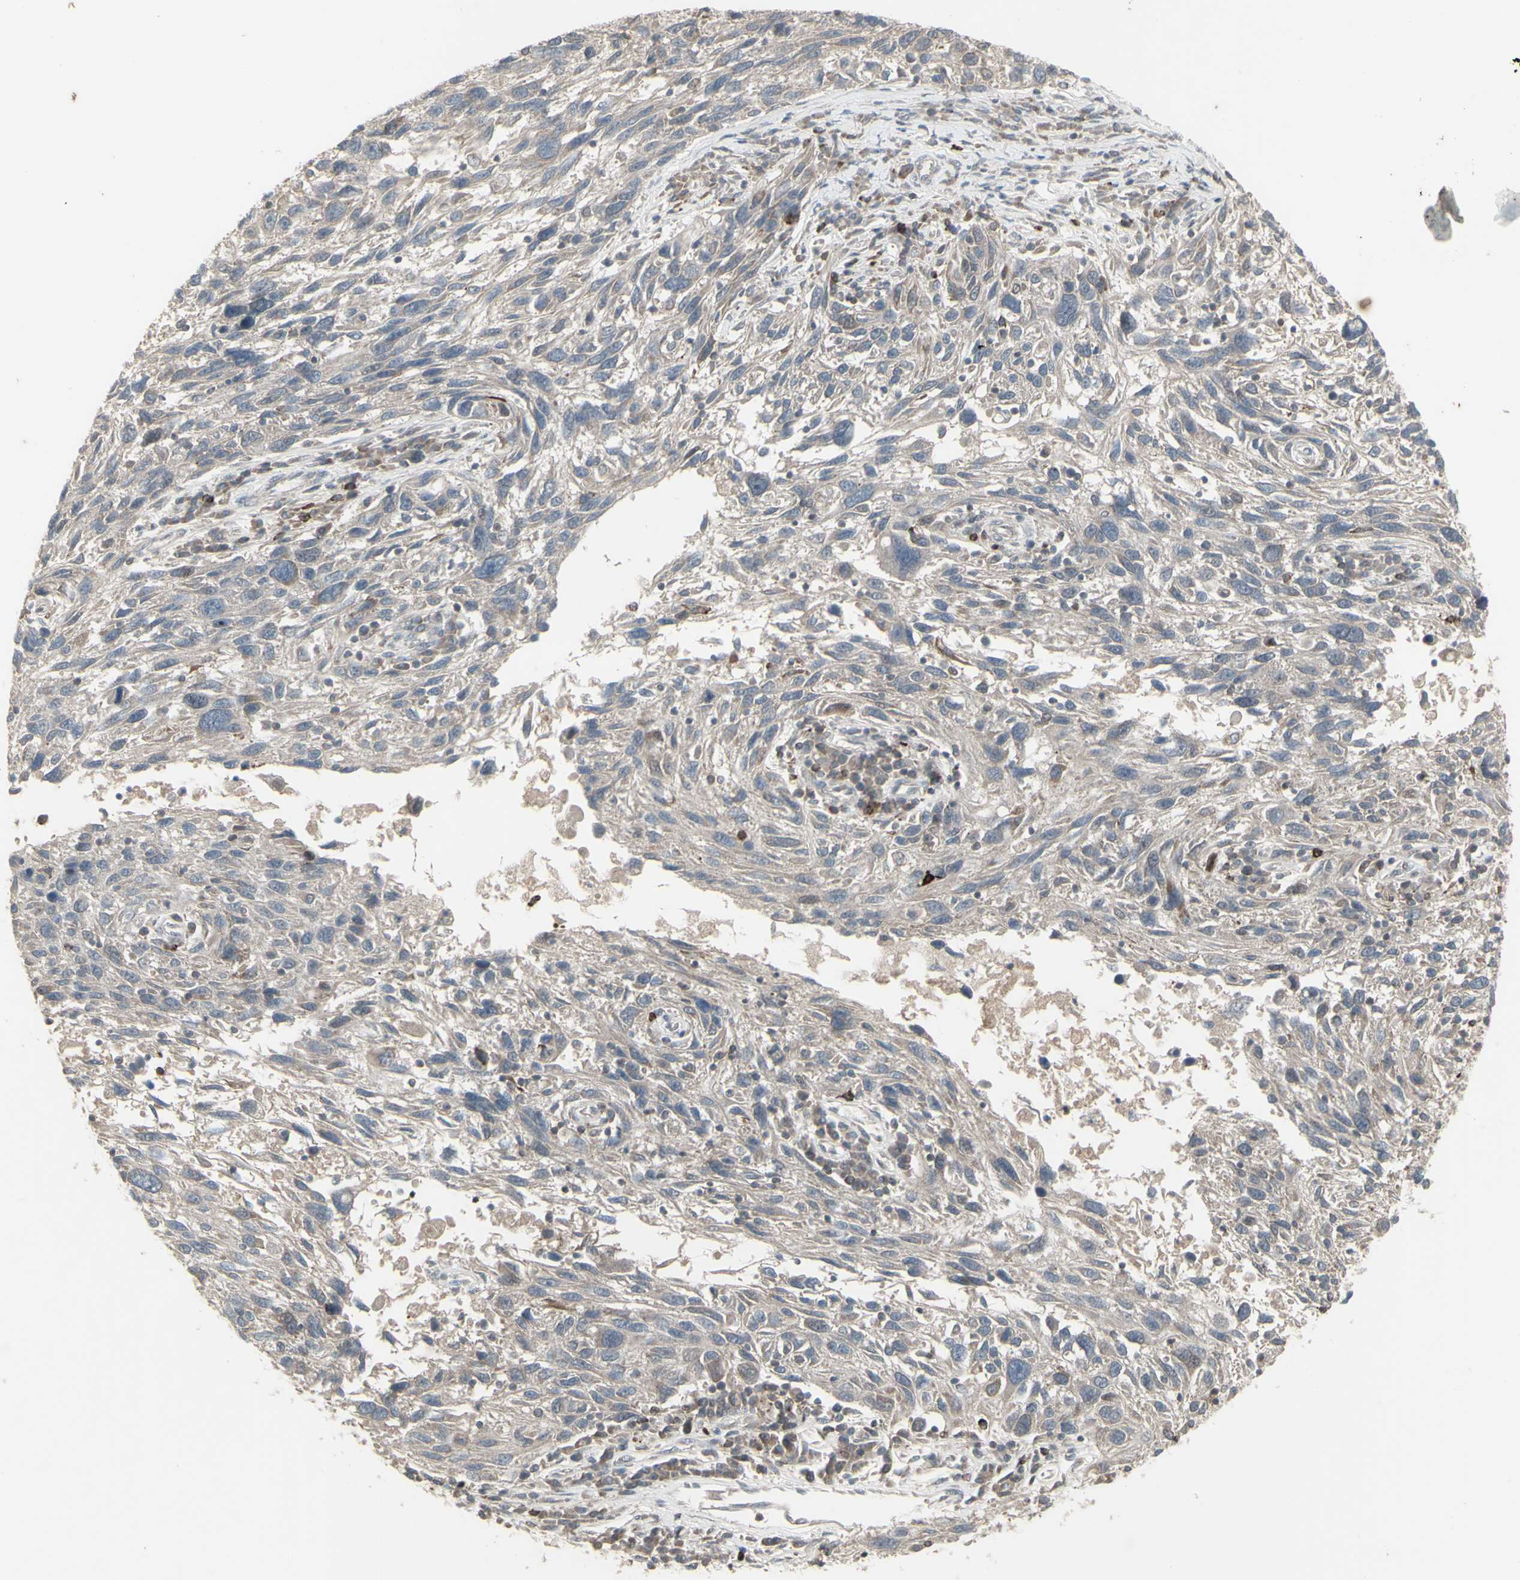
{"staining": {"intensity": "negative", "quantity": "none", "location": "none"}, "tissue": "melanoma", "cell_type": "Tumor cells", "image_type": "cancer", "snomed": [{"axis": "morphology", "description": "Malignant melanoma, NOS"}, {"axis": "topography", "description": "Skin"}], "caption": "Immunohistochemistry image of neoplastic tissue: human malignant melanoma stained with DAB shows no significant protein expression in tumor cells.", "gene": "CSK", "patient": {"sex": "male", "age": 53}}